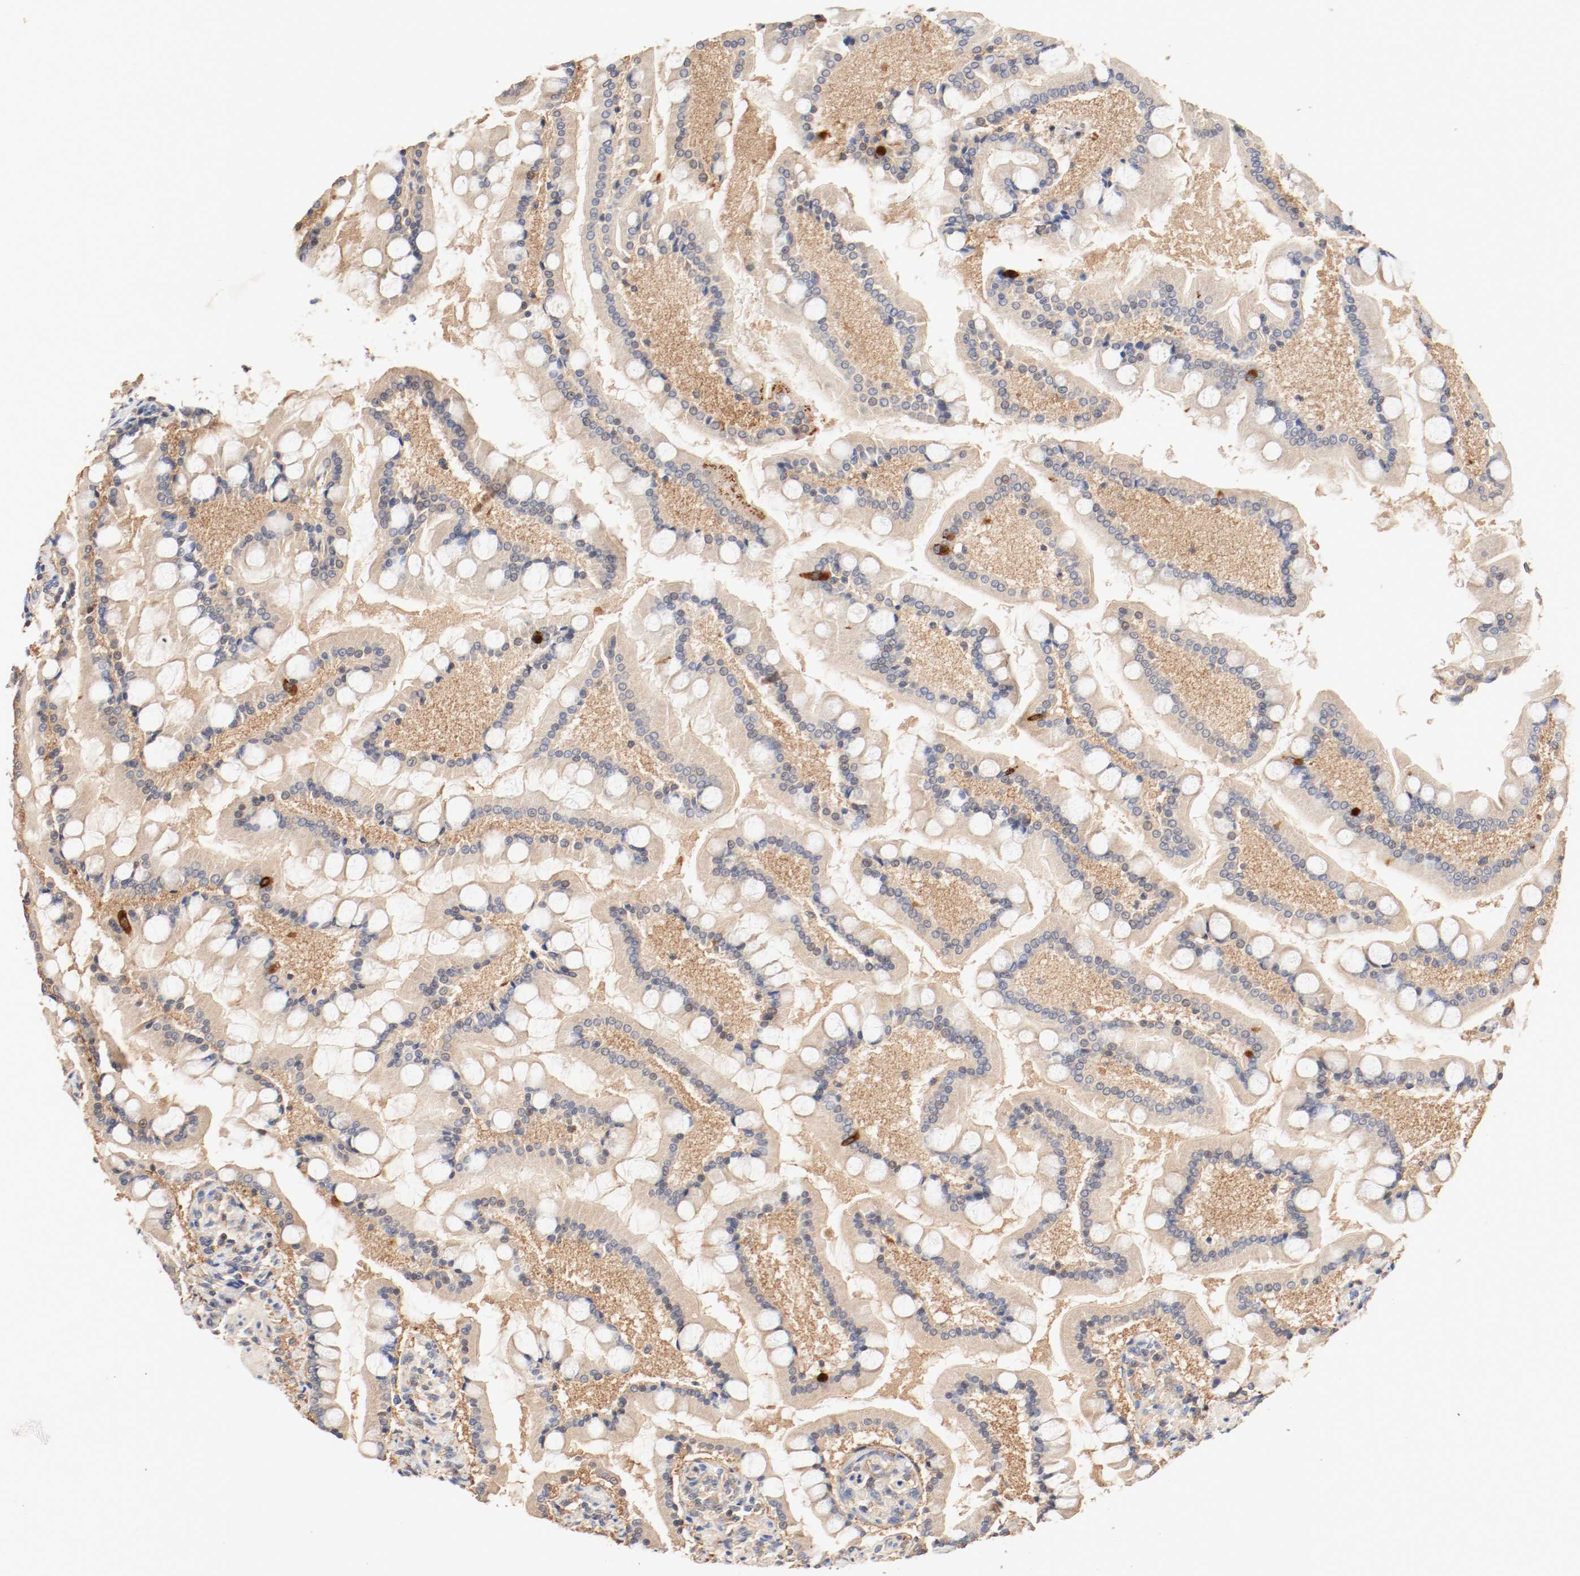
{"staining": {"intensity": "strong", "quantity": ">75%", "location": "cytoplasmic/membranous"}, "tissue": "small intestine", "cell_type": "Glandular cells", "image_type": "normal", "snomed": [{"axis": "morphology", "description": "Normal tissue, NOS"}, {"axis": "topography", "description": "Small intestine"}], "caption": "Brown immunohistochemical staining in benign small intestine demonstrates strong cytoplasmic/membranous staining in approximately >75% of glandular cells.", "gene": "GIT1", "patient": {"sex": "male", "age": 41}}